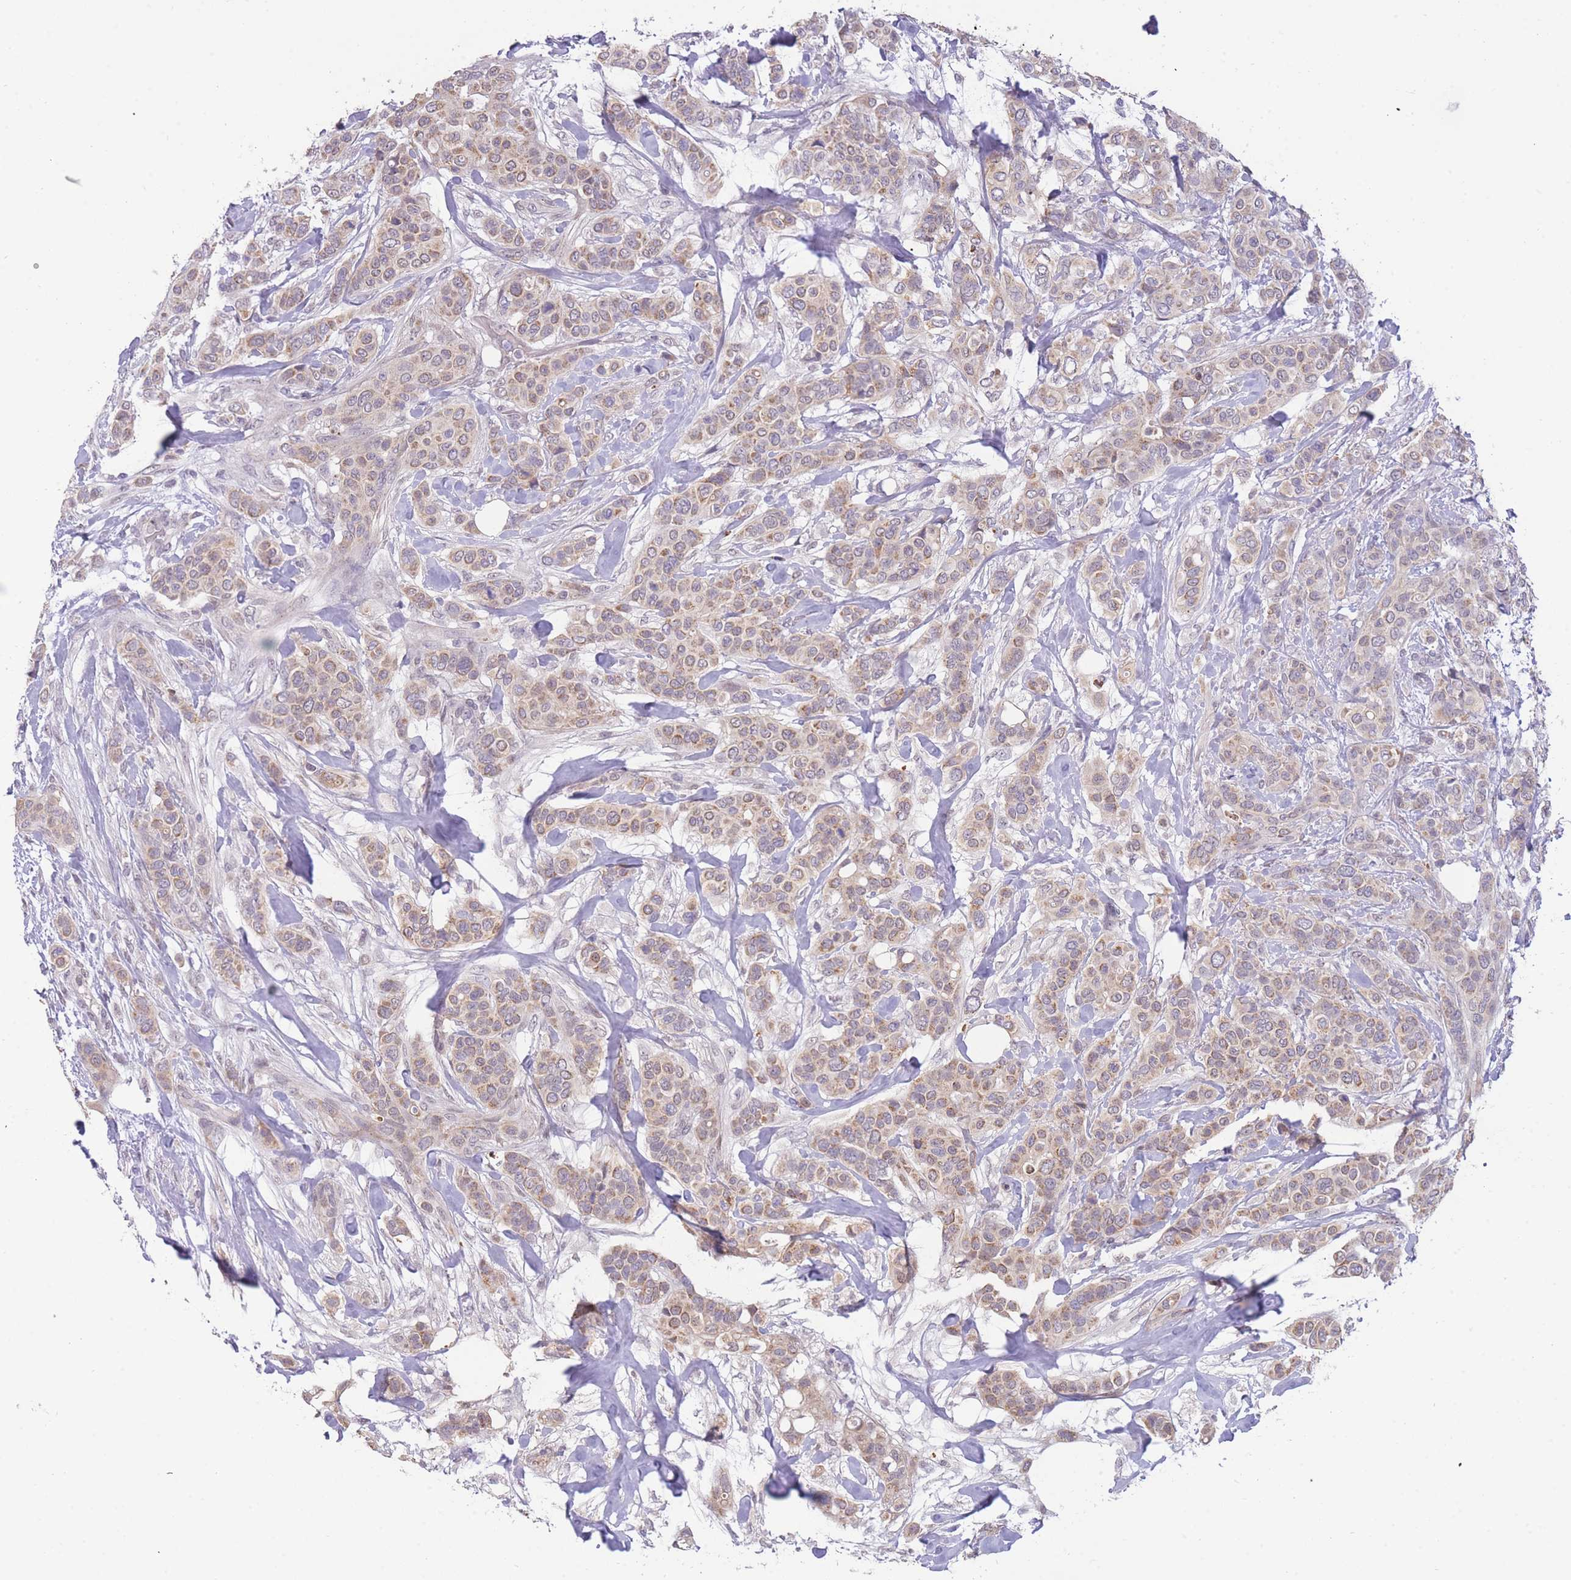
{"staining": {"intensity": "weak", "quantity": ">75%", "location": "cytoplasmic/membranous"}, "tissue": "breast cancer", "cell_type": "Tumor cells", "image_type": "cancer", "snomed": [{"axis": "morphology", "description": "Lobular carcinoma"}, {"axis": "topography", "description": "Breast"}], "caption": "Protein analysis of breast cancer (lobular carcinoma) tissue shows weak cytoplasmic/membranous staining in approximately >75% of tumor cells.", "gene": "GOLGA6L25", "patient": {"sex": "female", "age": 51}}